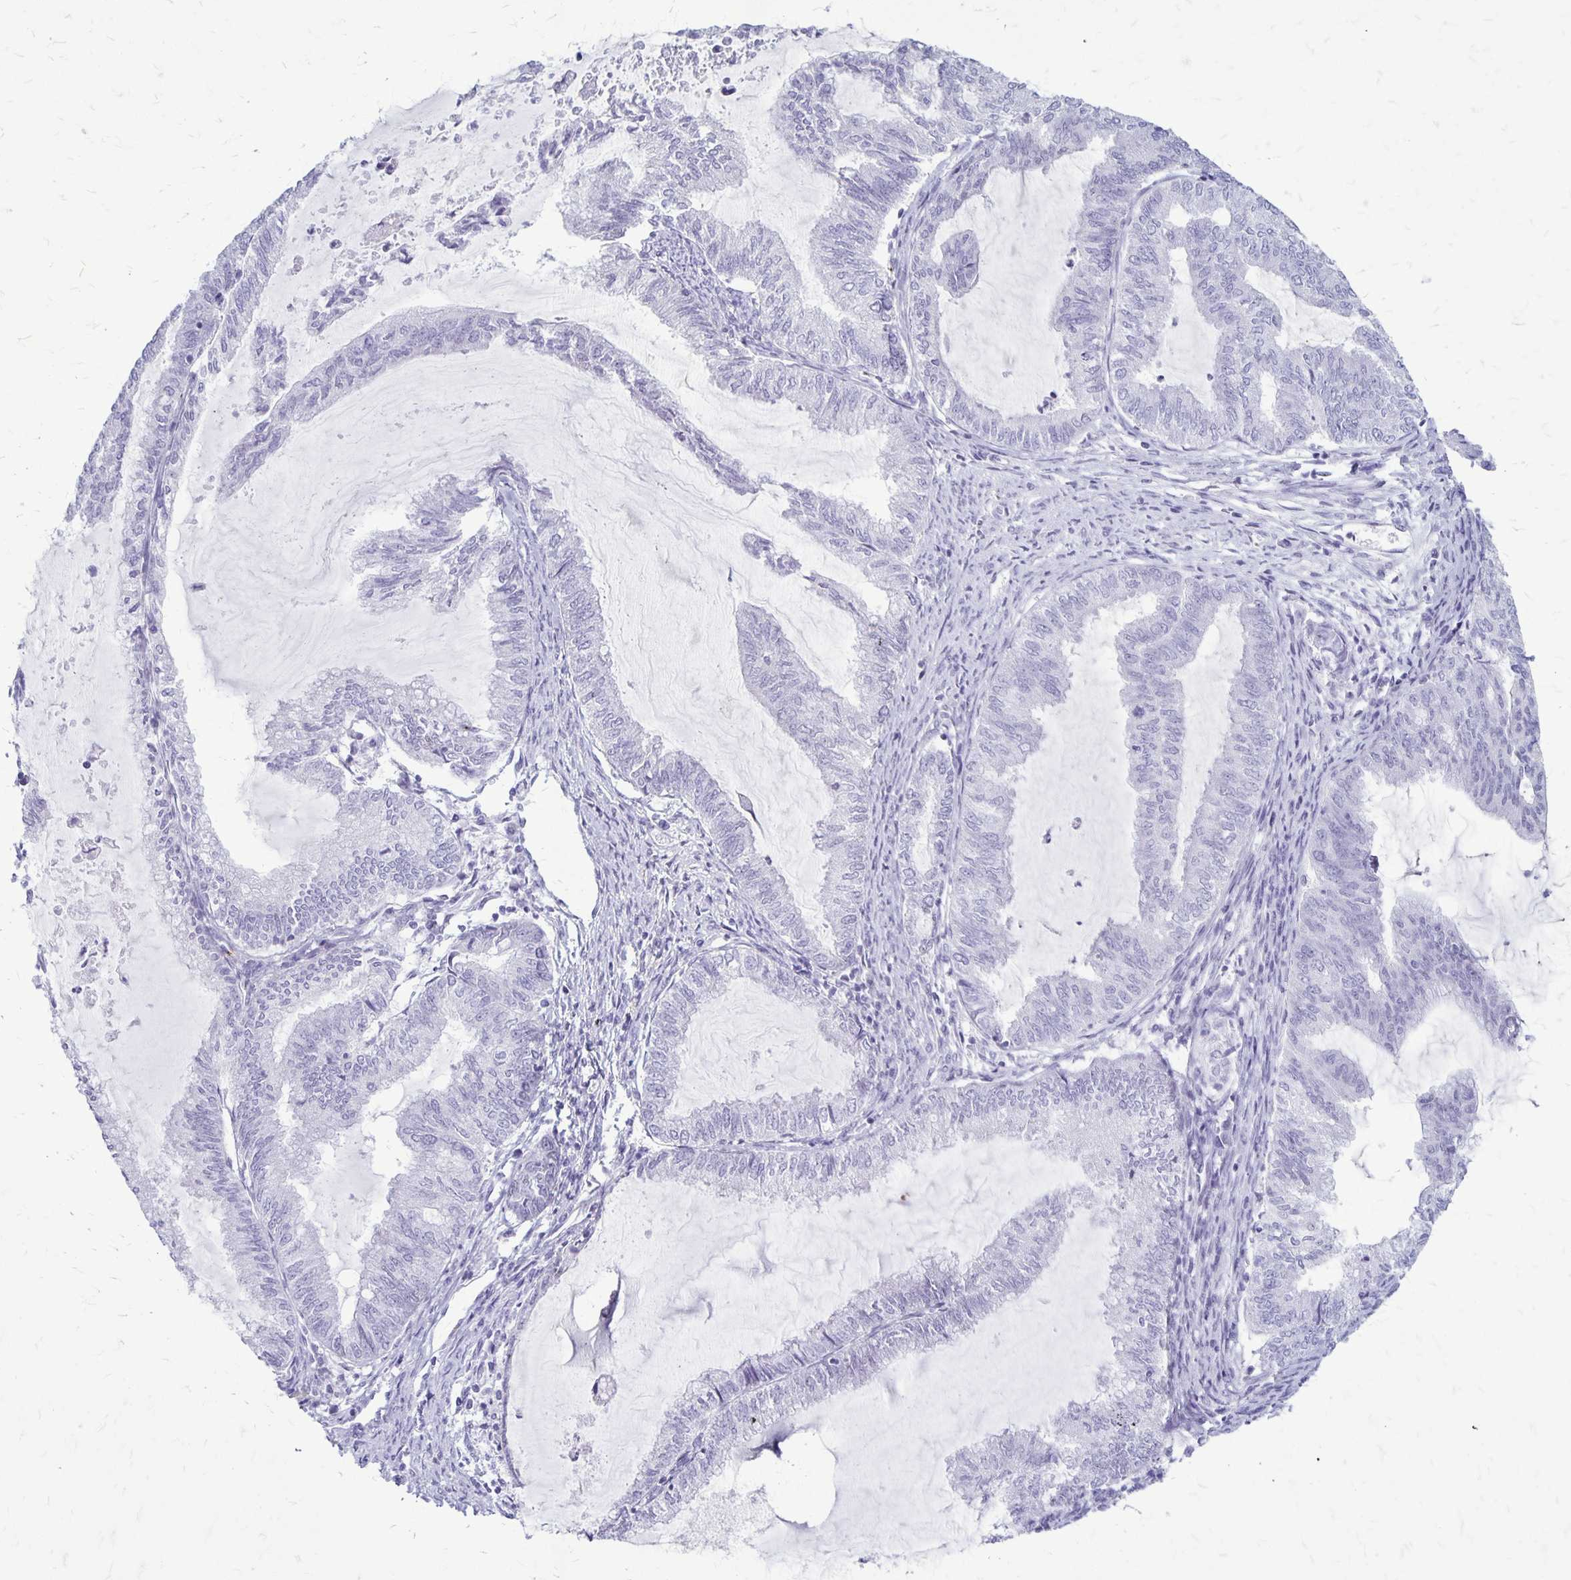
{"staining": {"intensity": "negative", "quantity": "none", "location": "none"}, "tissue": "endometrial cancer", "cell_type": "Tumor cells", "image_type": "cancer", "snomed": [{"axis": "morphology", "description": "Adenocarcinoma, NOS"}, {"axis": "topography", "description": "Endometrium"}], "caption": "High magnification brightfield microscopy of endometrial adenocarcinoma stained with DAB (3,3'-diaminobenzidine) (brown) and counterstained with hematoxylin (blue): tumor cells show no significant expression. (Stains: DAB (3,3'-diaminobenzidine) immunohistochemistry (IHC) with hematoxylin counter stain, Microscopy: brightfield microscopy at high magnification).", "gene": "GP9", "patient": {"sex": "female", "age": 79}}